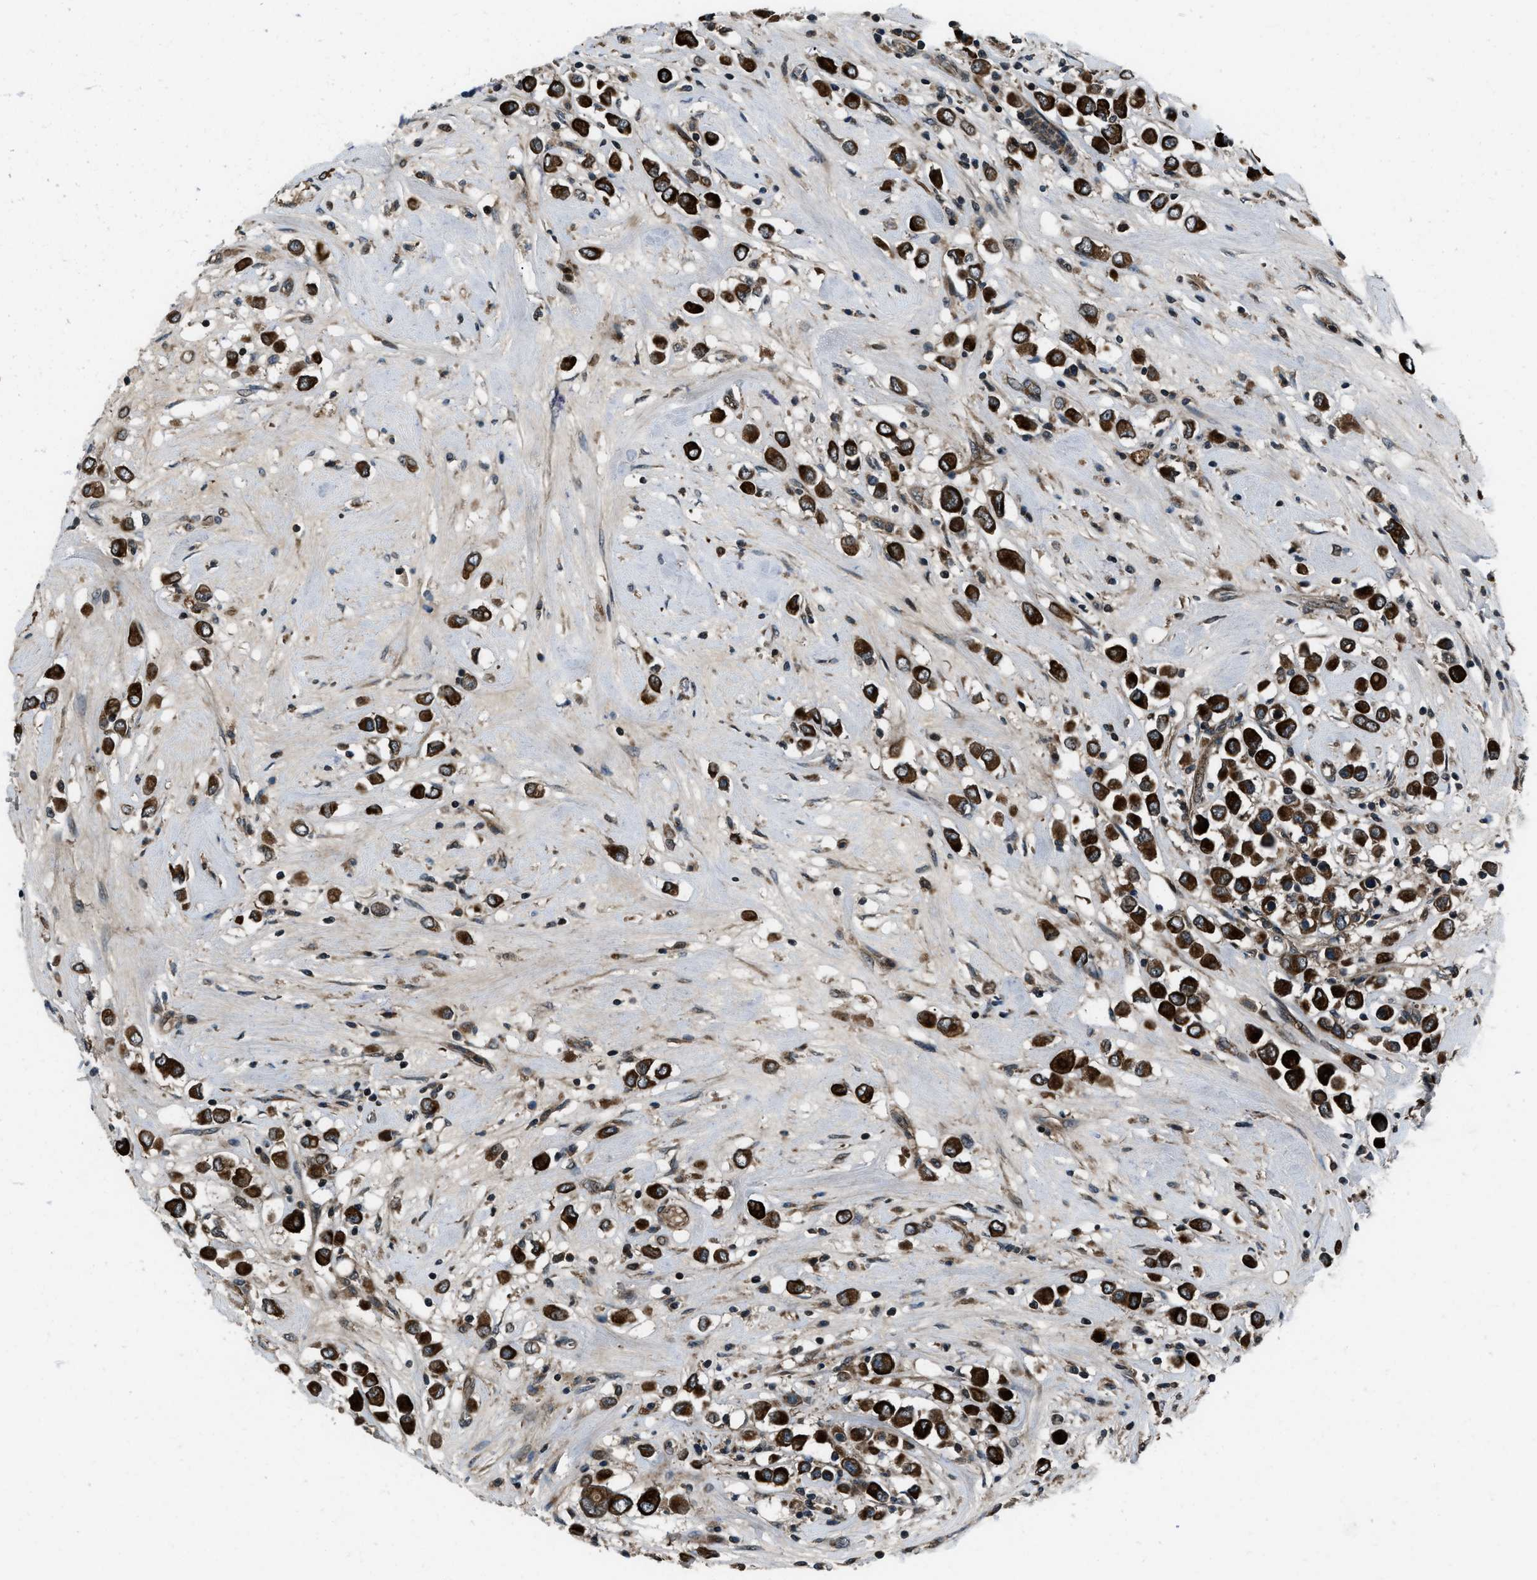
{"staining": {"intensity": "strong", "quantity": ">75%", "location": "cytoplasmic/membranous"}, "tissue": "breast cancer", "cell_type": "Tumor cells", "image_type": "cancer", "snomed": [{"axis": "morphology", "description": "Duct carcinoma"}, {"axis": "topography", "description": "Breast"}], "caption": "Strong cytoplasmic/membranous staining is appreciated in about >75% of tumor cells in breast cancer.", "gene": "IRAK4", "patient": {"sex": "female", "age": 61}}